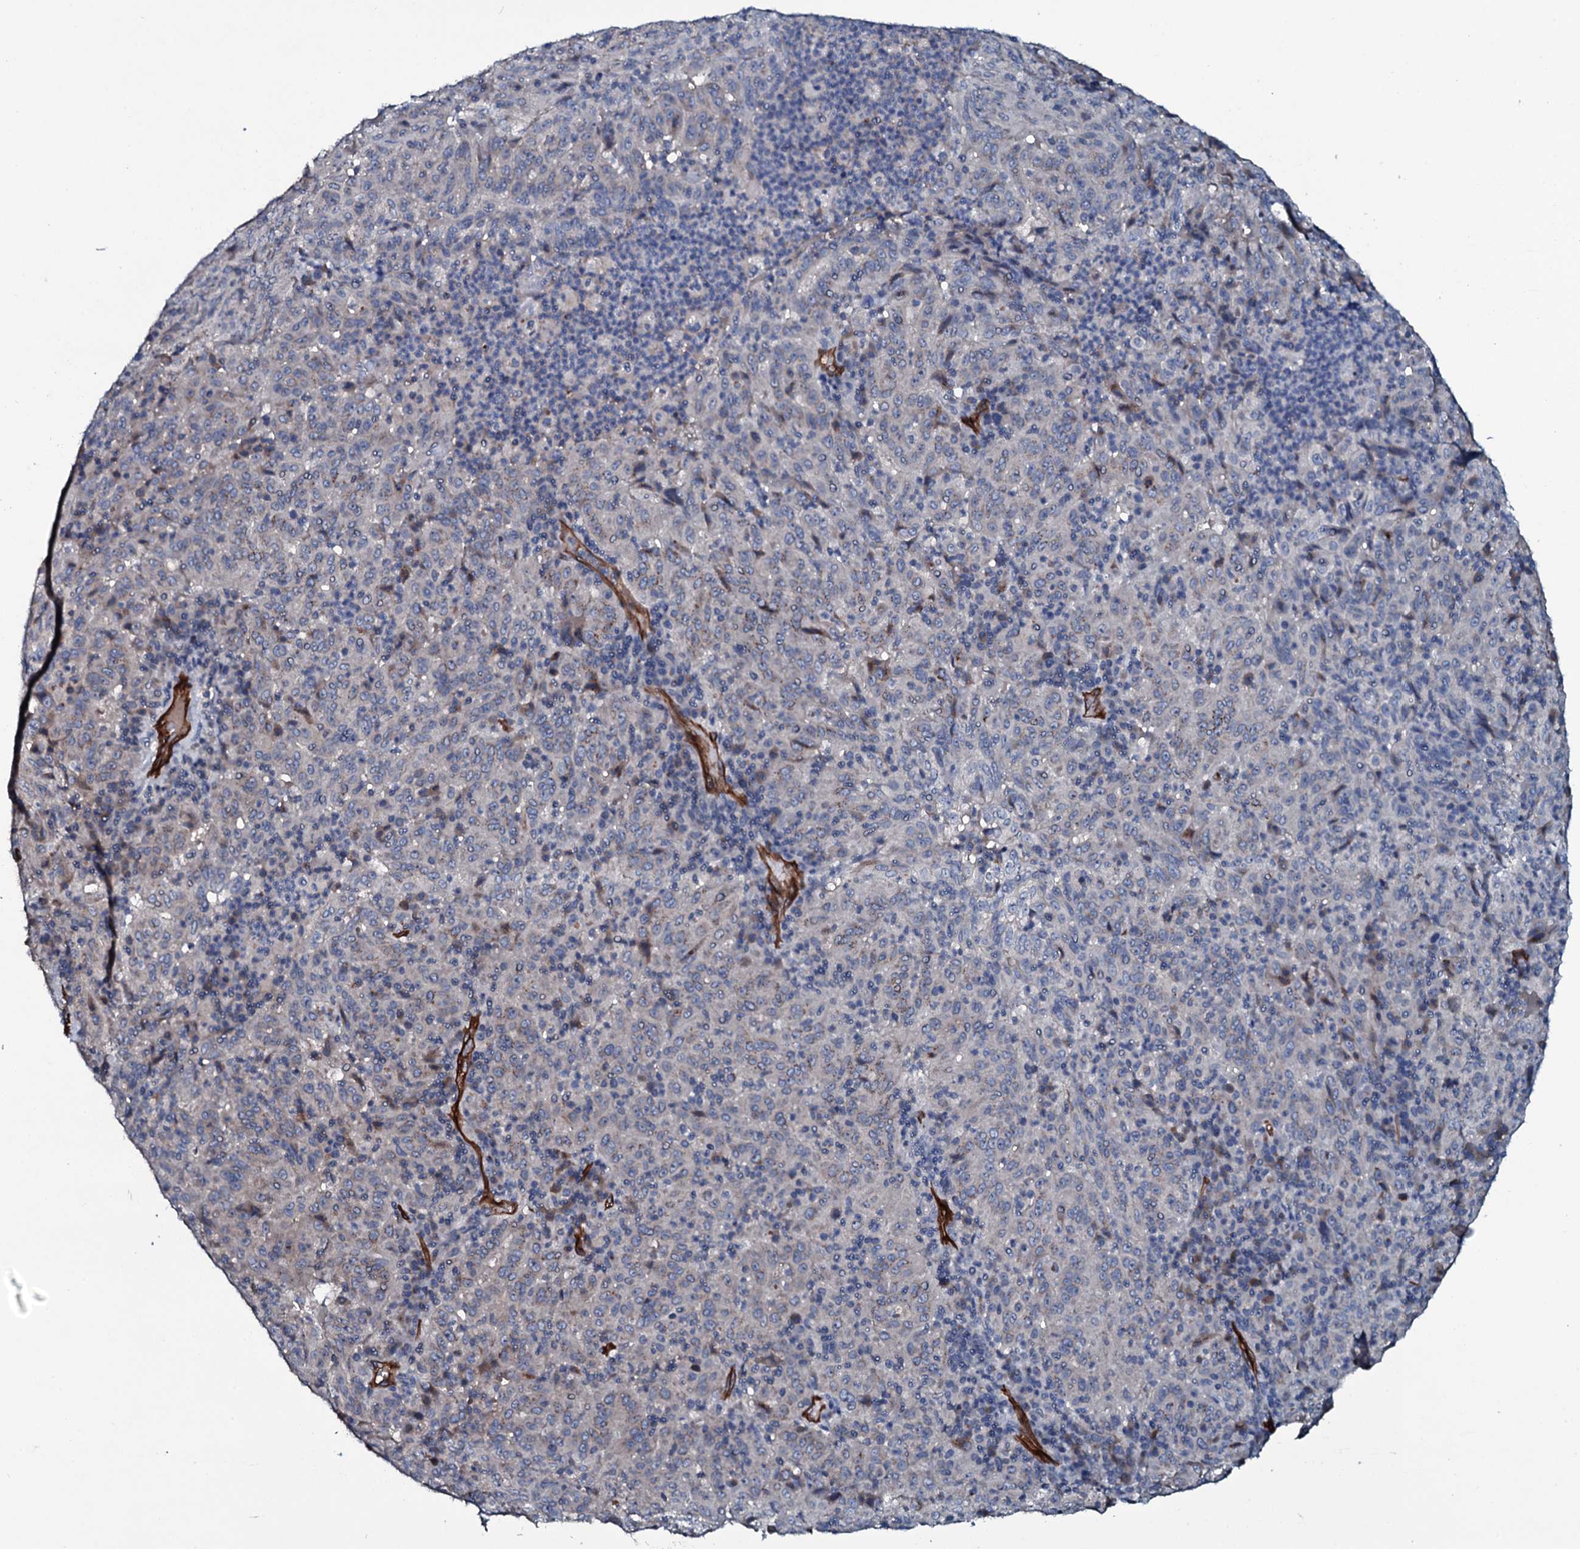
{"staining": {"intensity": "negative", "quantity": "none", "location": "none"}, "tissue": "pancreatic cancer", "cell_type": "Tumor cells", "image_type": "cancer", "snomed": [{"axis": "morphology", "description": "Adenocarcinoma, NOS"}, {"axis": "topography", "description": "Pancreas"}], "caption": "High power microscopy photomicrograph of an IHC photomicrograph of adenocarcinoma (pancreatic), revealing no significant expression in tumor cells.", "gene": "CLEC14A", "patient": {"sex": "male", "age": 63}}